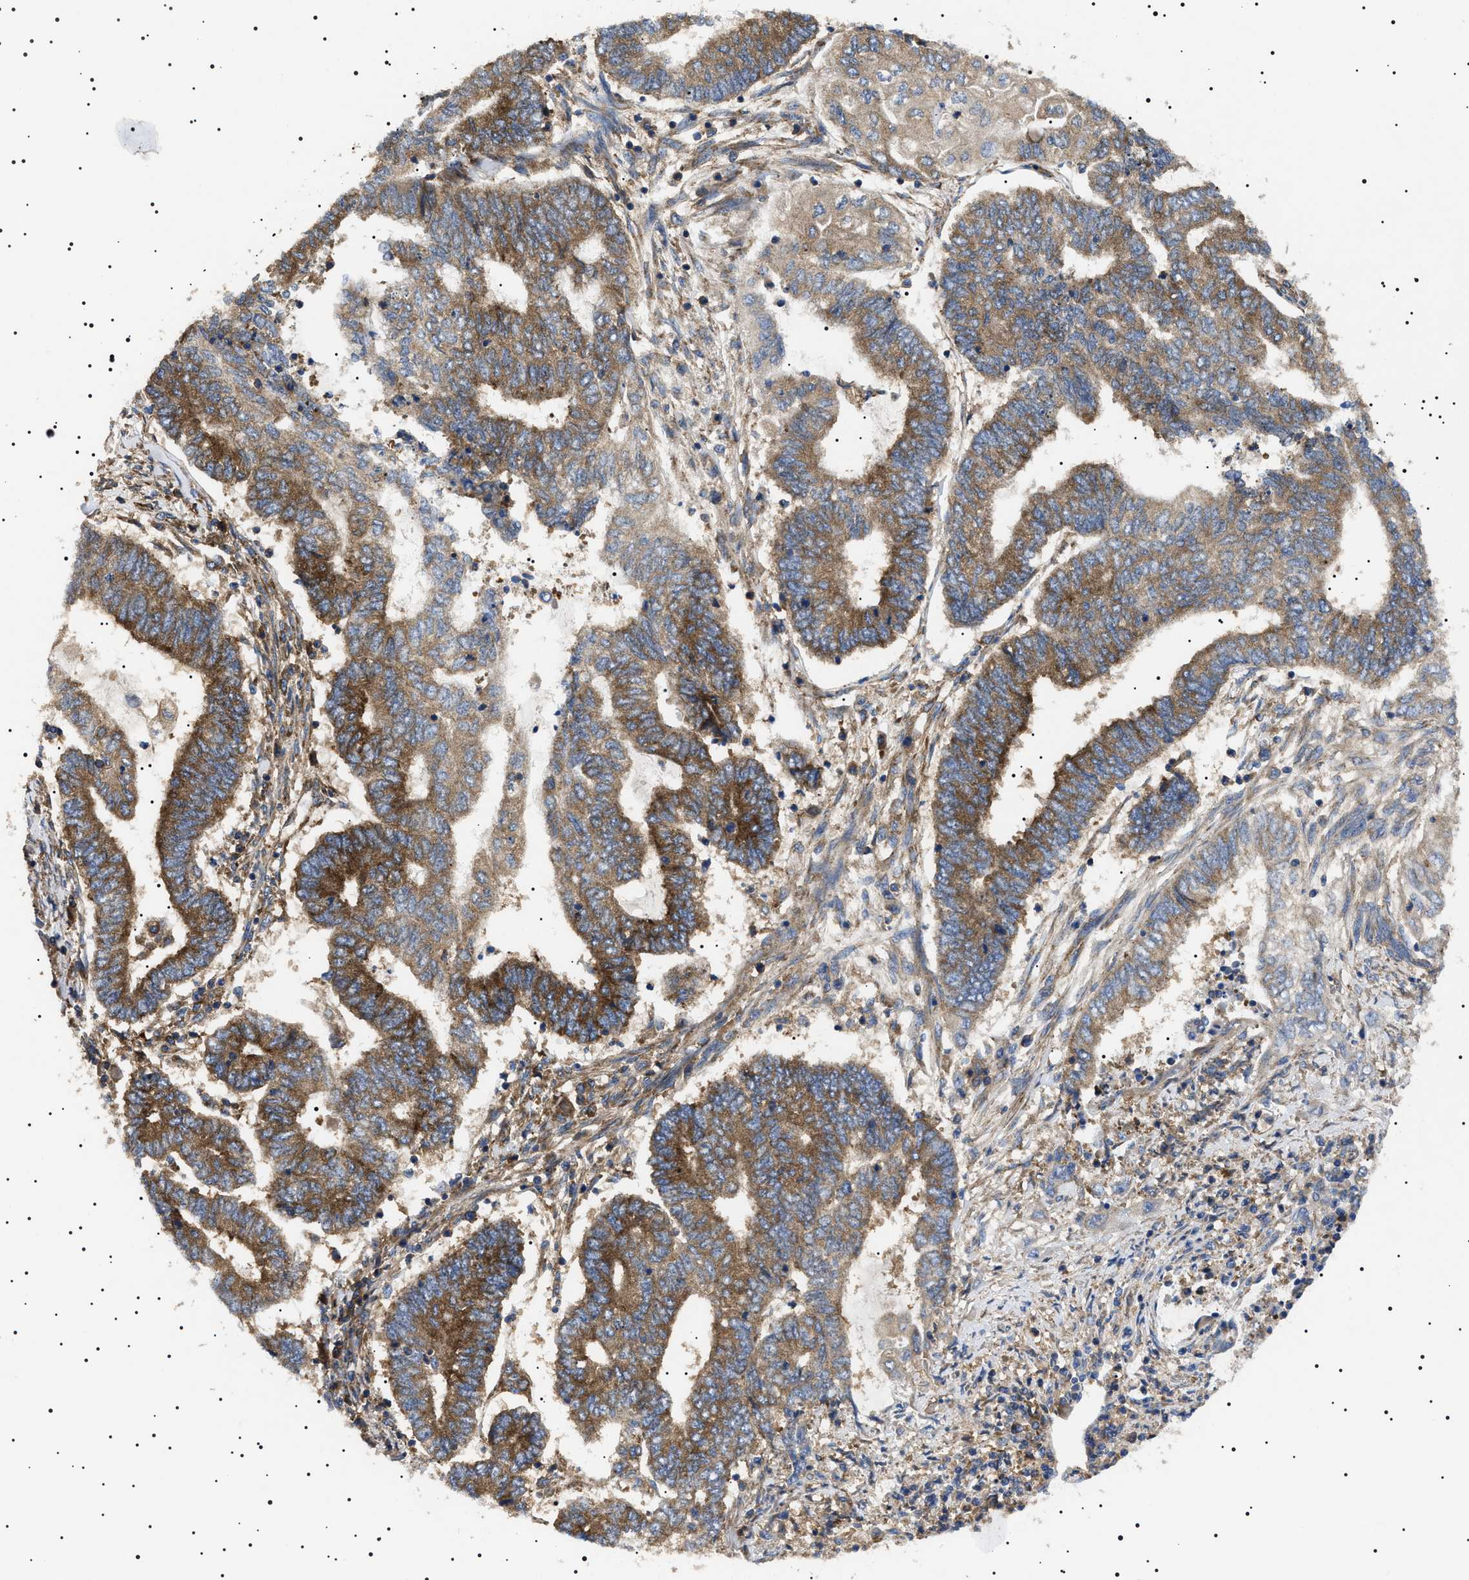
{"staining": {"intensity": "moderate", "quantity": ">75%", "location": "cytoplasmic/membranous"}, "tissue": "endometrial cancer", "cell_type": "Tumor cells", "image_type": "cancer", "snomed": [{"axis": "morphology", "description": "Adenocarcinoma, NOS"}, {"axis": "topography", "description": "Uterus"}, {"axis": "topography", "description": "Endometrium"}], "caption": "Endometrial cancer (adenocarcinoma) stained with DAB (3,3'-diaminobenzidine) IHC reveals medium levels of moderate cytoplasmic/membranous positivity in about >75% of tumor cells.", "gene": "TPP2", "patient": {"sex": "female", "age": 70}}